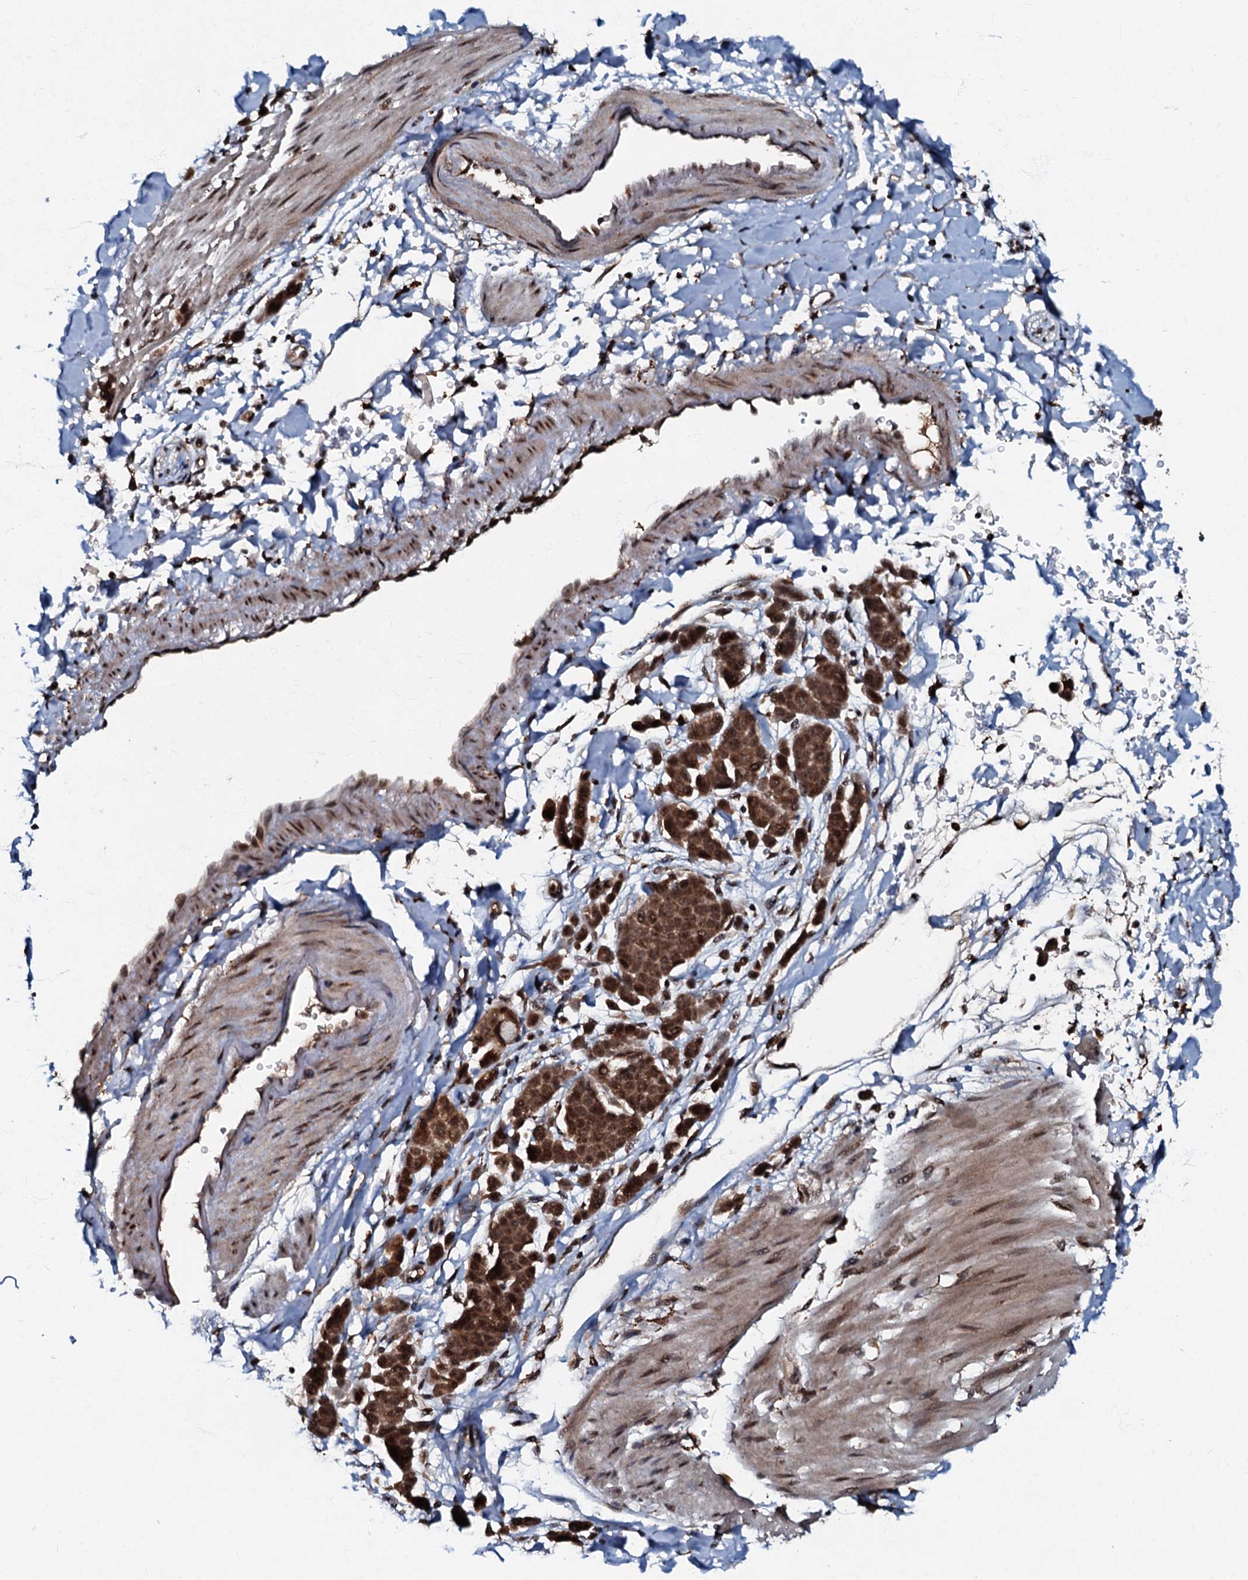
{"staining": {"intensity": "strong", "quantity": ">75%", "location": "cytoplasmic/membranous,nuclear"}, "tissue": "pancreatic cancer", "cell_type": "Tumor cells", "image_type": "cancer", "snomed": [{"axis": "morphology", "description": "Normal tissue, NOS"}, {"axis": "morphology", "description": "Adenocarcinoma, NOS"}, {"axis": "topography", "description": "Pancreas"}], "caption": "This photomicrograph exhibits immunohistochemistry (IHC) staining of adenocarcinoma (pancreatic), with high strong cytoplasmic/membranous and nuclear staining in about >75% of tumor cells.", "gene": "C18orf32", "patient": {"sex": "female", "age": 64}}